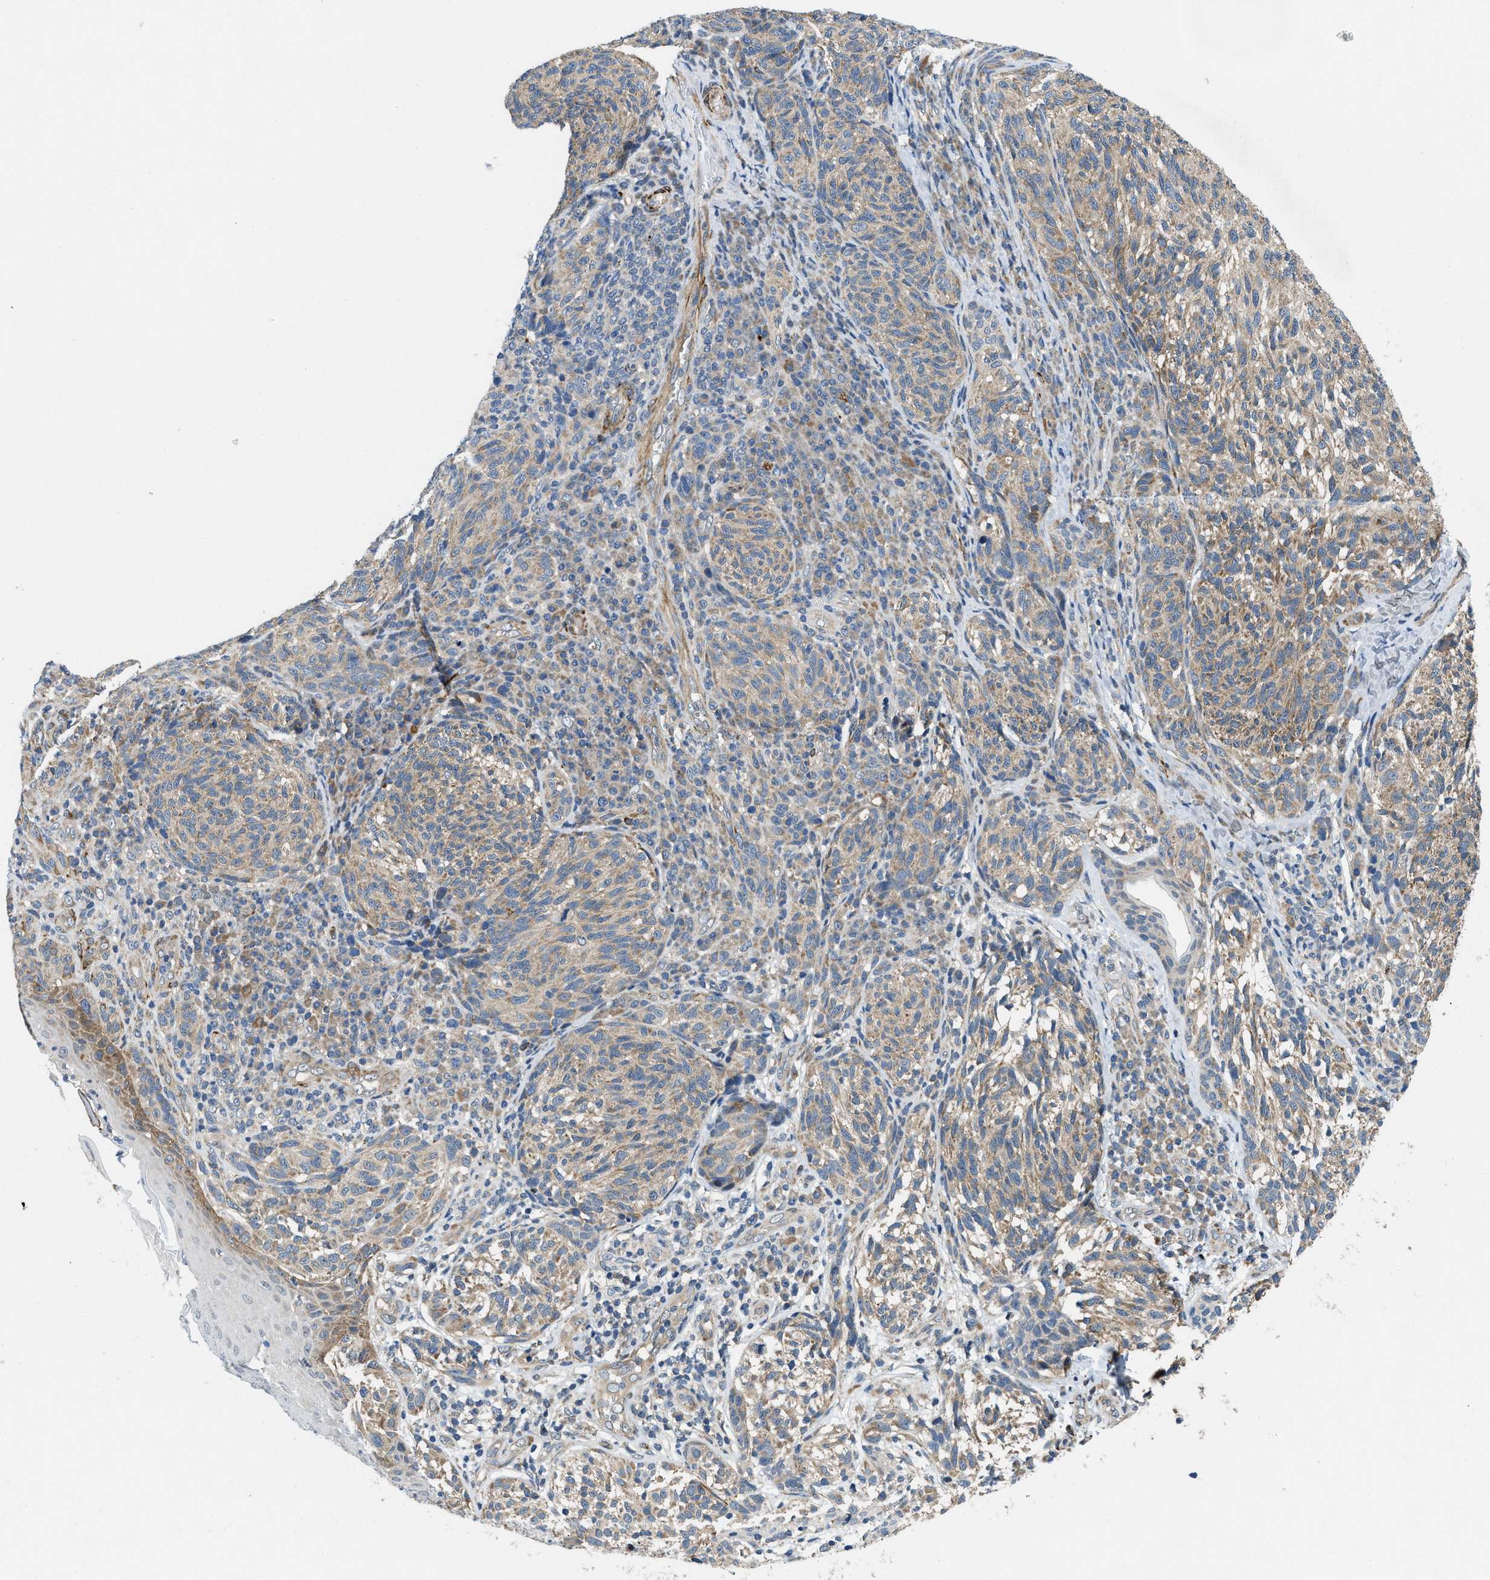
{"staining": {"intensity": "weak", "quantity": ">75%", "location": "cytoplasmic/membranous"}, "tissue": "melanoma", "cell_type": "Tumor cells", "image_type": "cancer", "snomed": [{"axis": "morphology", "description": "Malignant melanoma, NOS"}, {"axis": "topography", "description": "Skin"}], "caption": "Melanoma stained with DAB immunohistochemistry (IHC) displays low levels of weak cytoplasmic/membranous positivity in approximately >75% of tumor cells.", "gene": "ZNF599", "patient": {"sex": "female", "age": 73}}